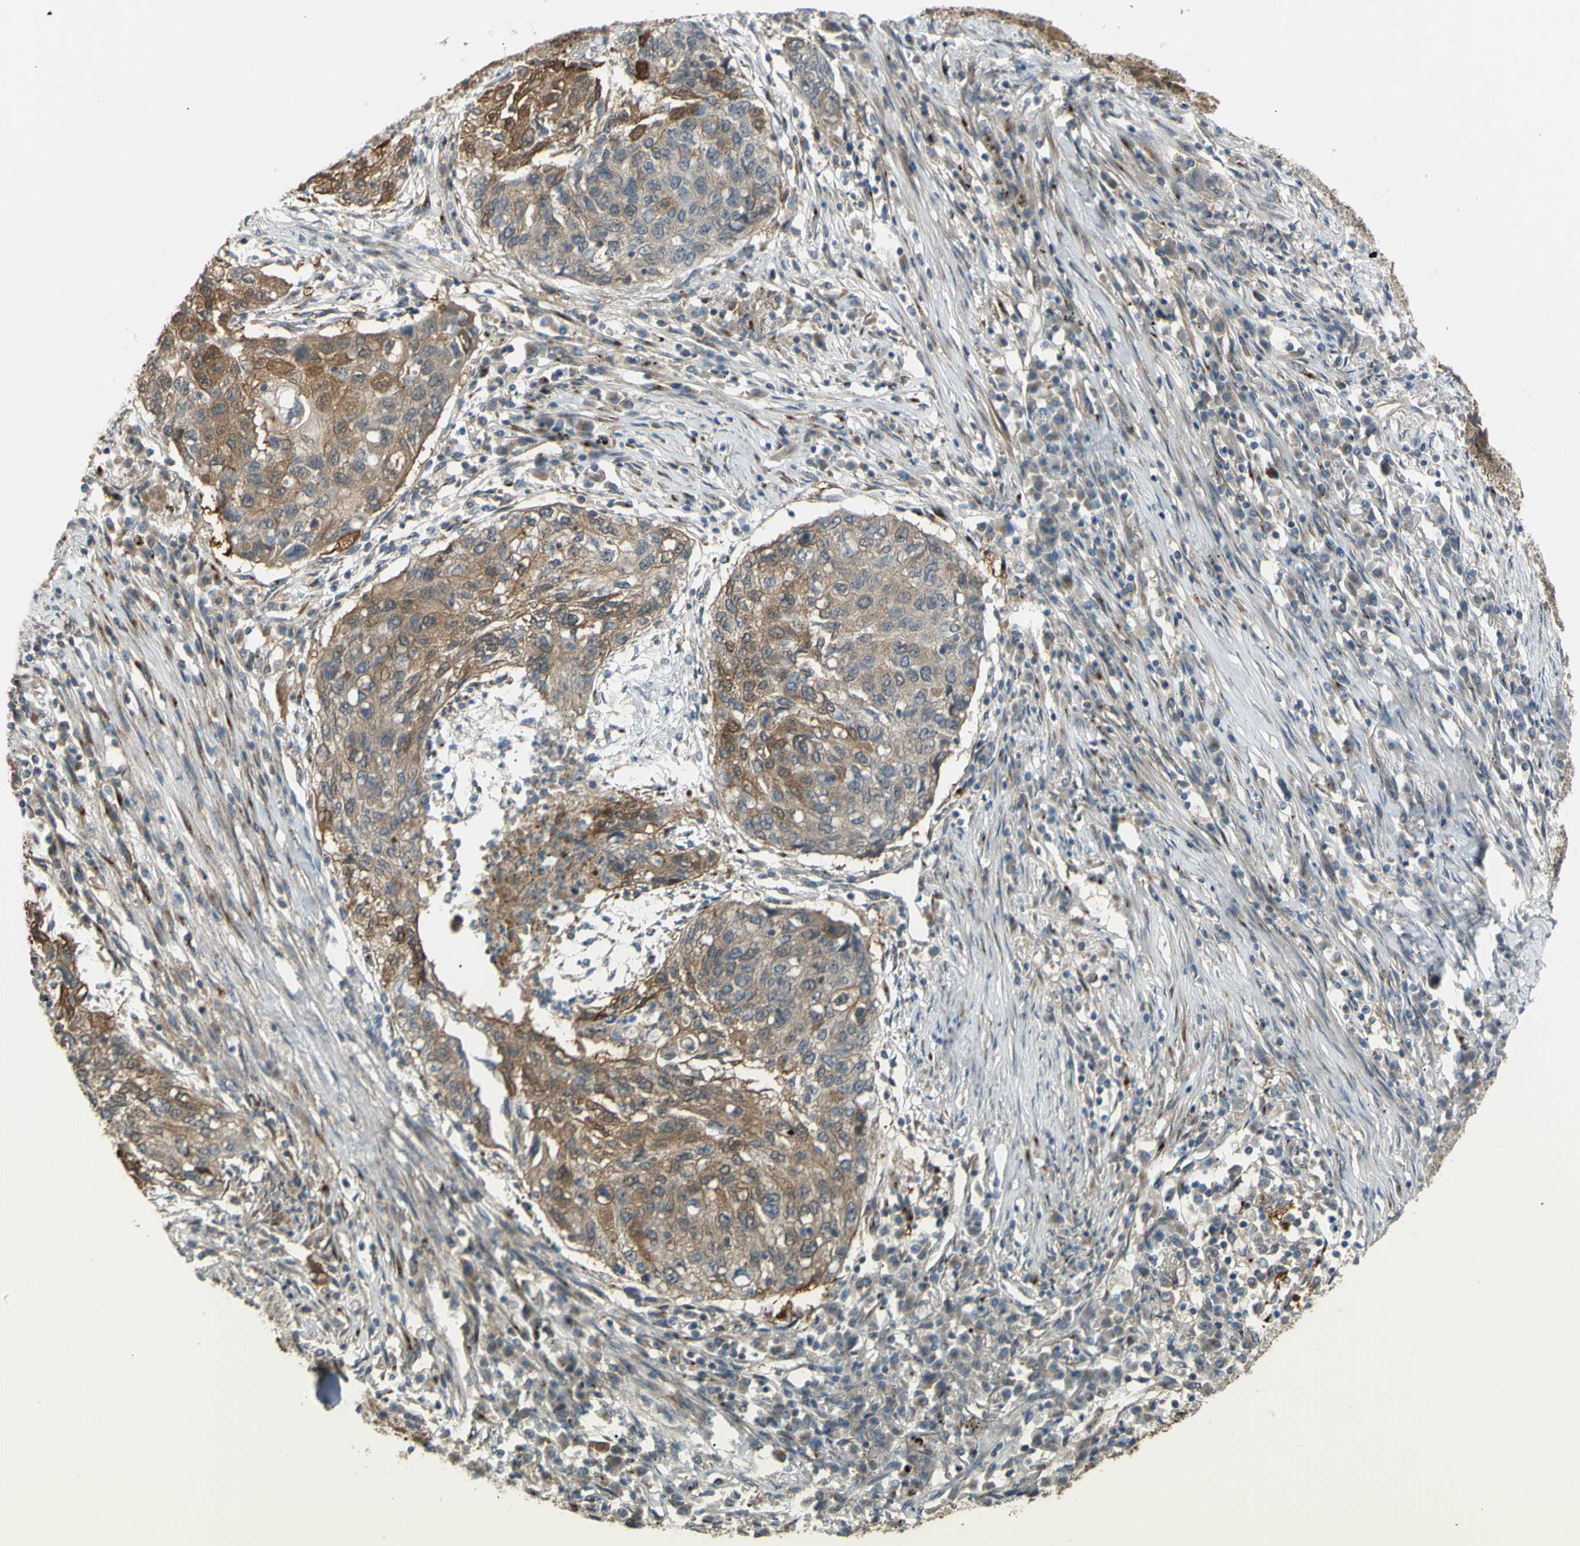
{"staining": {"intensity": "weak", "quantity": "25%-75%", "location": "cytoplasmic/membranous"}, "tissue": "lung cancer", "cell_type": "Tumor cells", "image_type": "cancer", "snomed": [{"axis": "morphology", "description": "Squamous cell carcinoma, NOS"}, {"axis": "topography", "description": "Lung"}], "caption": "The immunohistochemical stain highlights weak cytoplasmic/membranous positivity in tumor cells of squamous cell carcinoma (lung) tissue.", "gene": "FLII", "patient": {"sex": "female", "age": 63}}